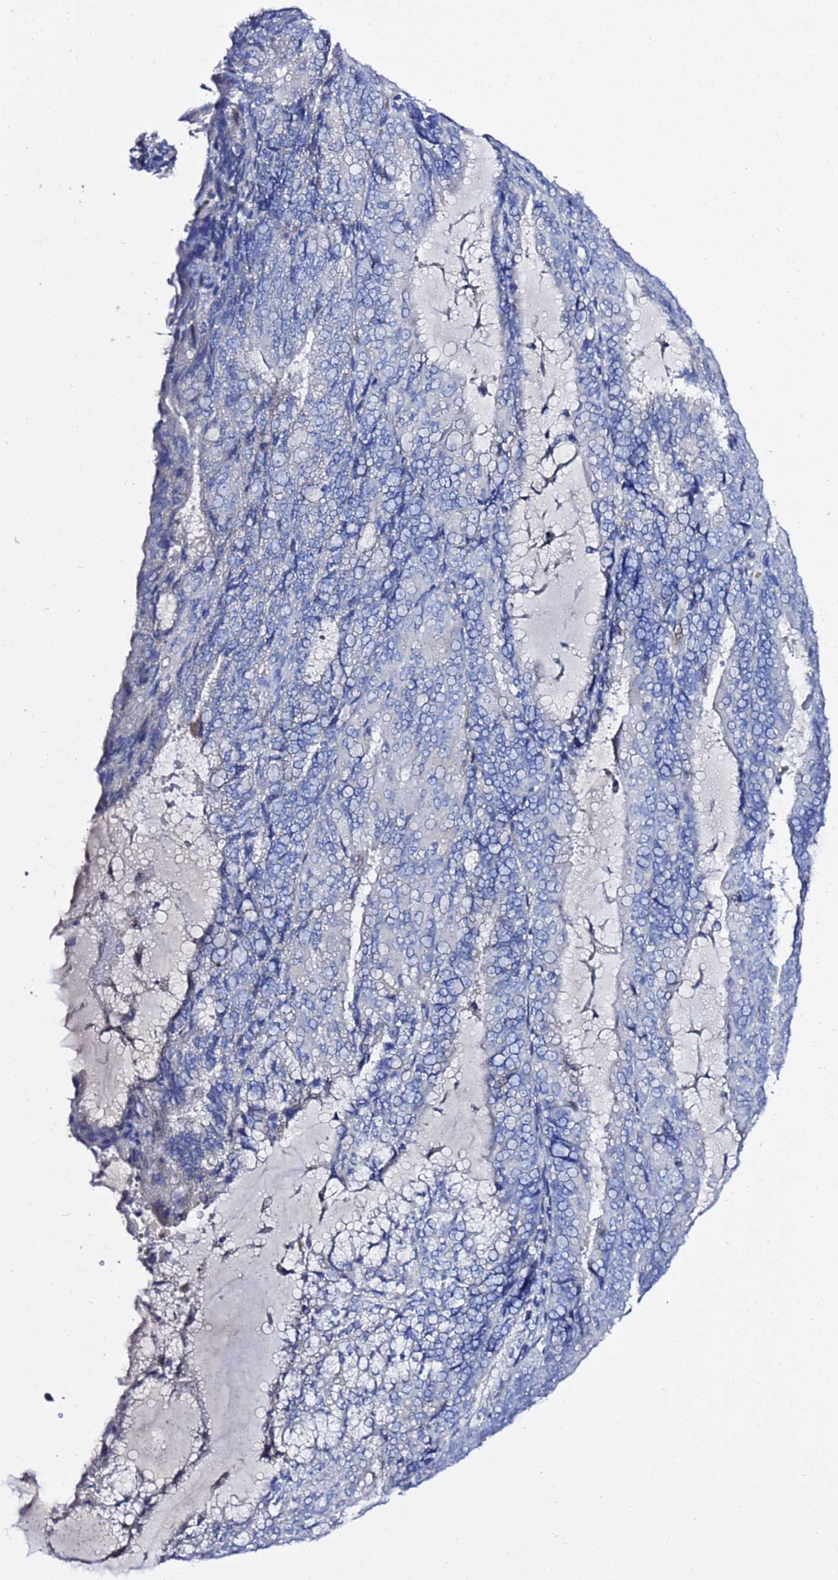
{"staining": {"intensity": "negative", "quantity": "none", "location": "none"}, "tissue": "endometrial cancer", "cell_type": "Tumor cells", "image_type": "cancer", "snomed": [{"axis": "morphology", "description": "Adenocarcinoma, NOS"}, {"axis": "topography", "description": "Endometrium"}], "caption": "Endometrial adenocarcinoma stained for a protein using immunohistochemistry displays no expression tumor cells.", "gene": "USP18", "patient": {"sex": "female", "age": 81}}